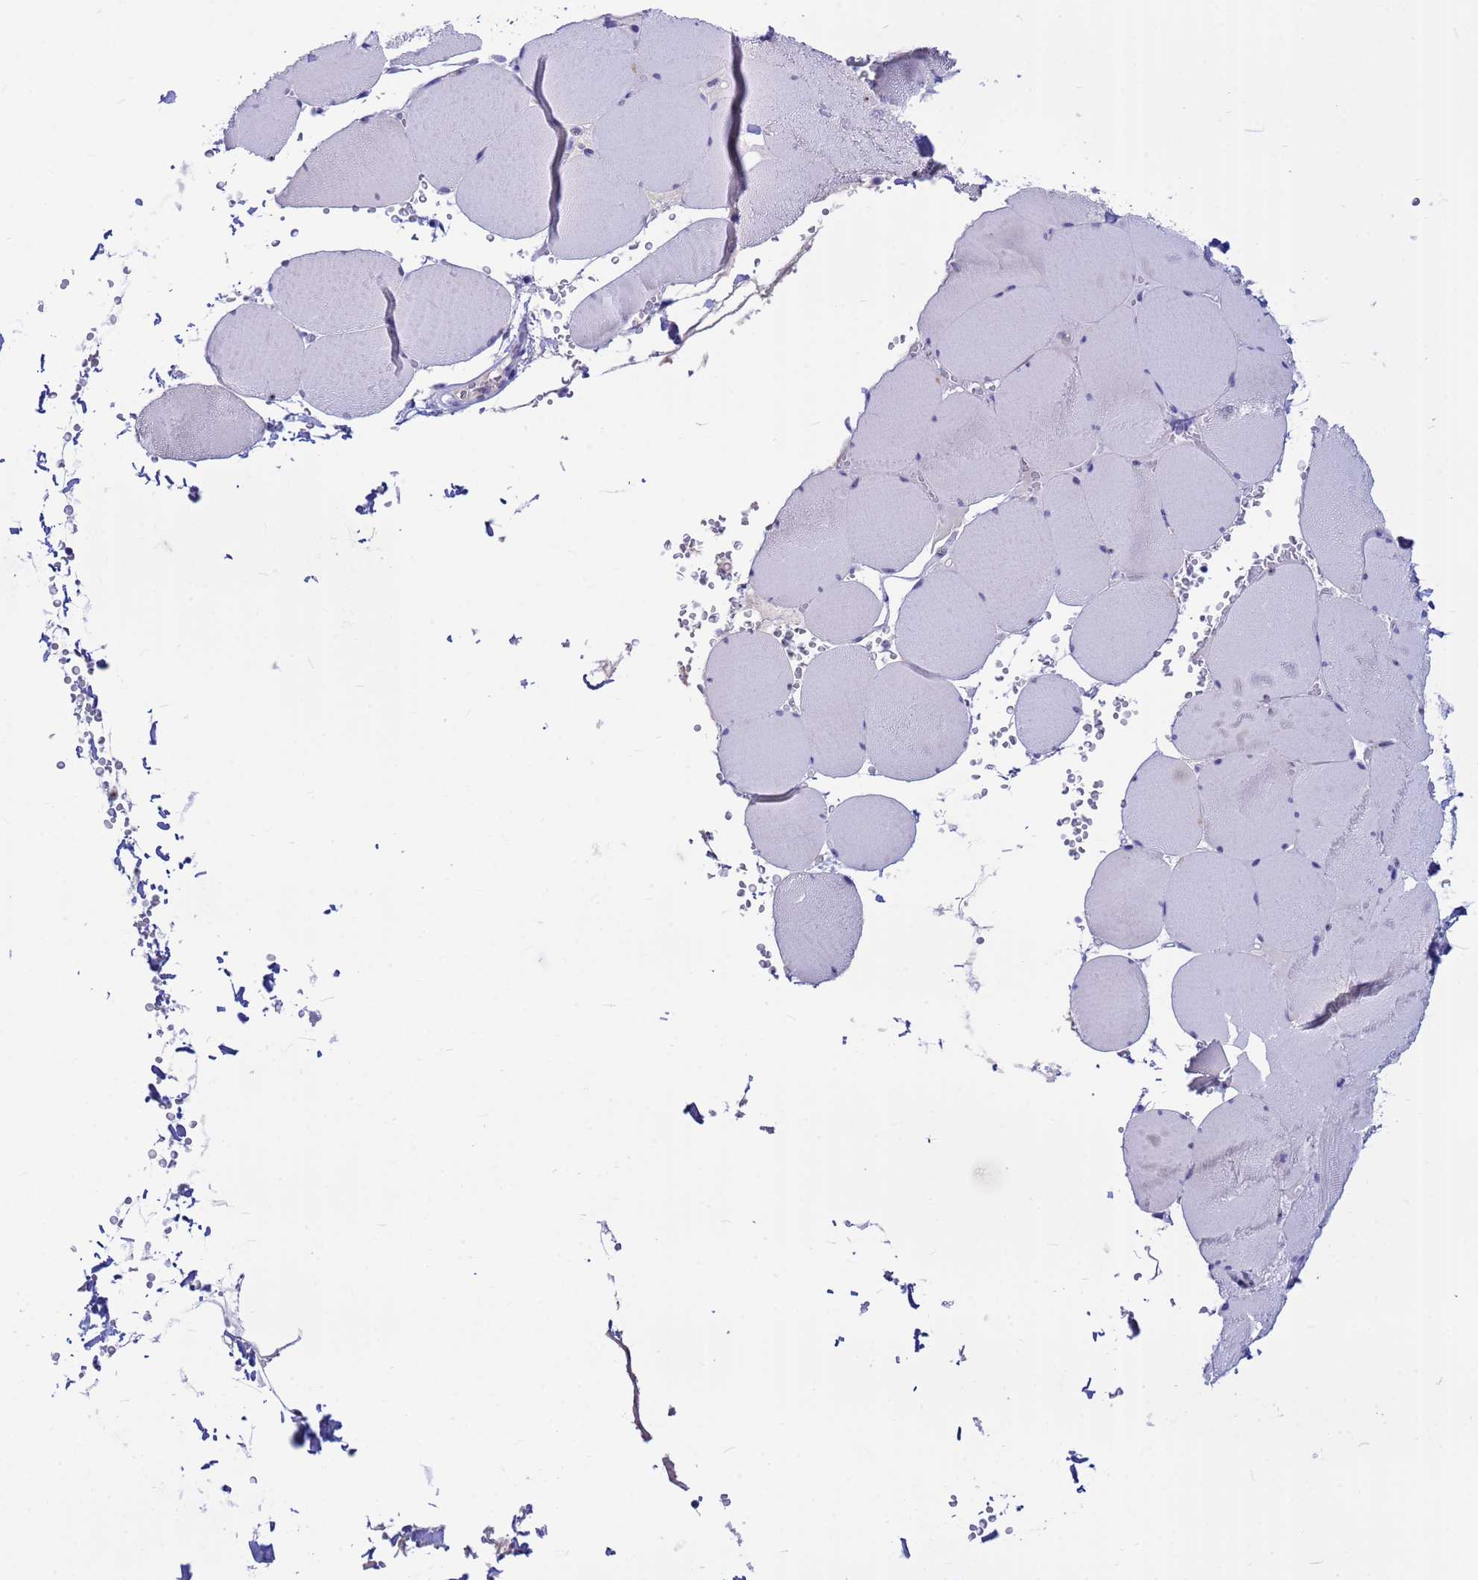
{"staining": {"intensity": "negative", "quantity": "none", "location": "none"}, "tissue": "skeletal muscle", "cell_type": "Myocytes", "image_type": "normal", "snomed": [{"axis": "morphology", "description": "Normal tissue, NOS"}, {"axis": "topography", "description": "Skeletal muscle"}, {"axis": "topography", "description": "Head-Neck"}], "caption": "IHC histopathology image of unremarkable skeletal muscle: skeletal muscle stained with DAB displays no significant protein positivity in myocytes. (Stains: DAB (3,3'-diaminobenzidine) immunohistochemistry with hematoxylin counter stain, Microscopy: brightfield microscopy at high magnification).", "gene": "DMRTC2", "patient": {"sex": "male", "age": 66}}